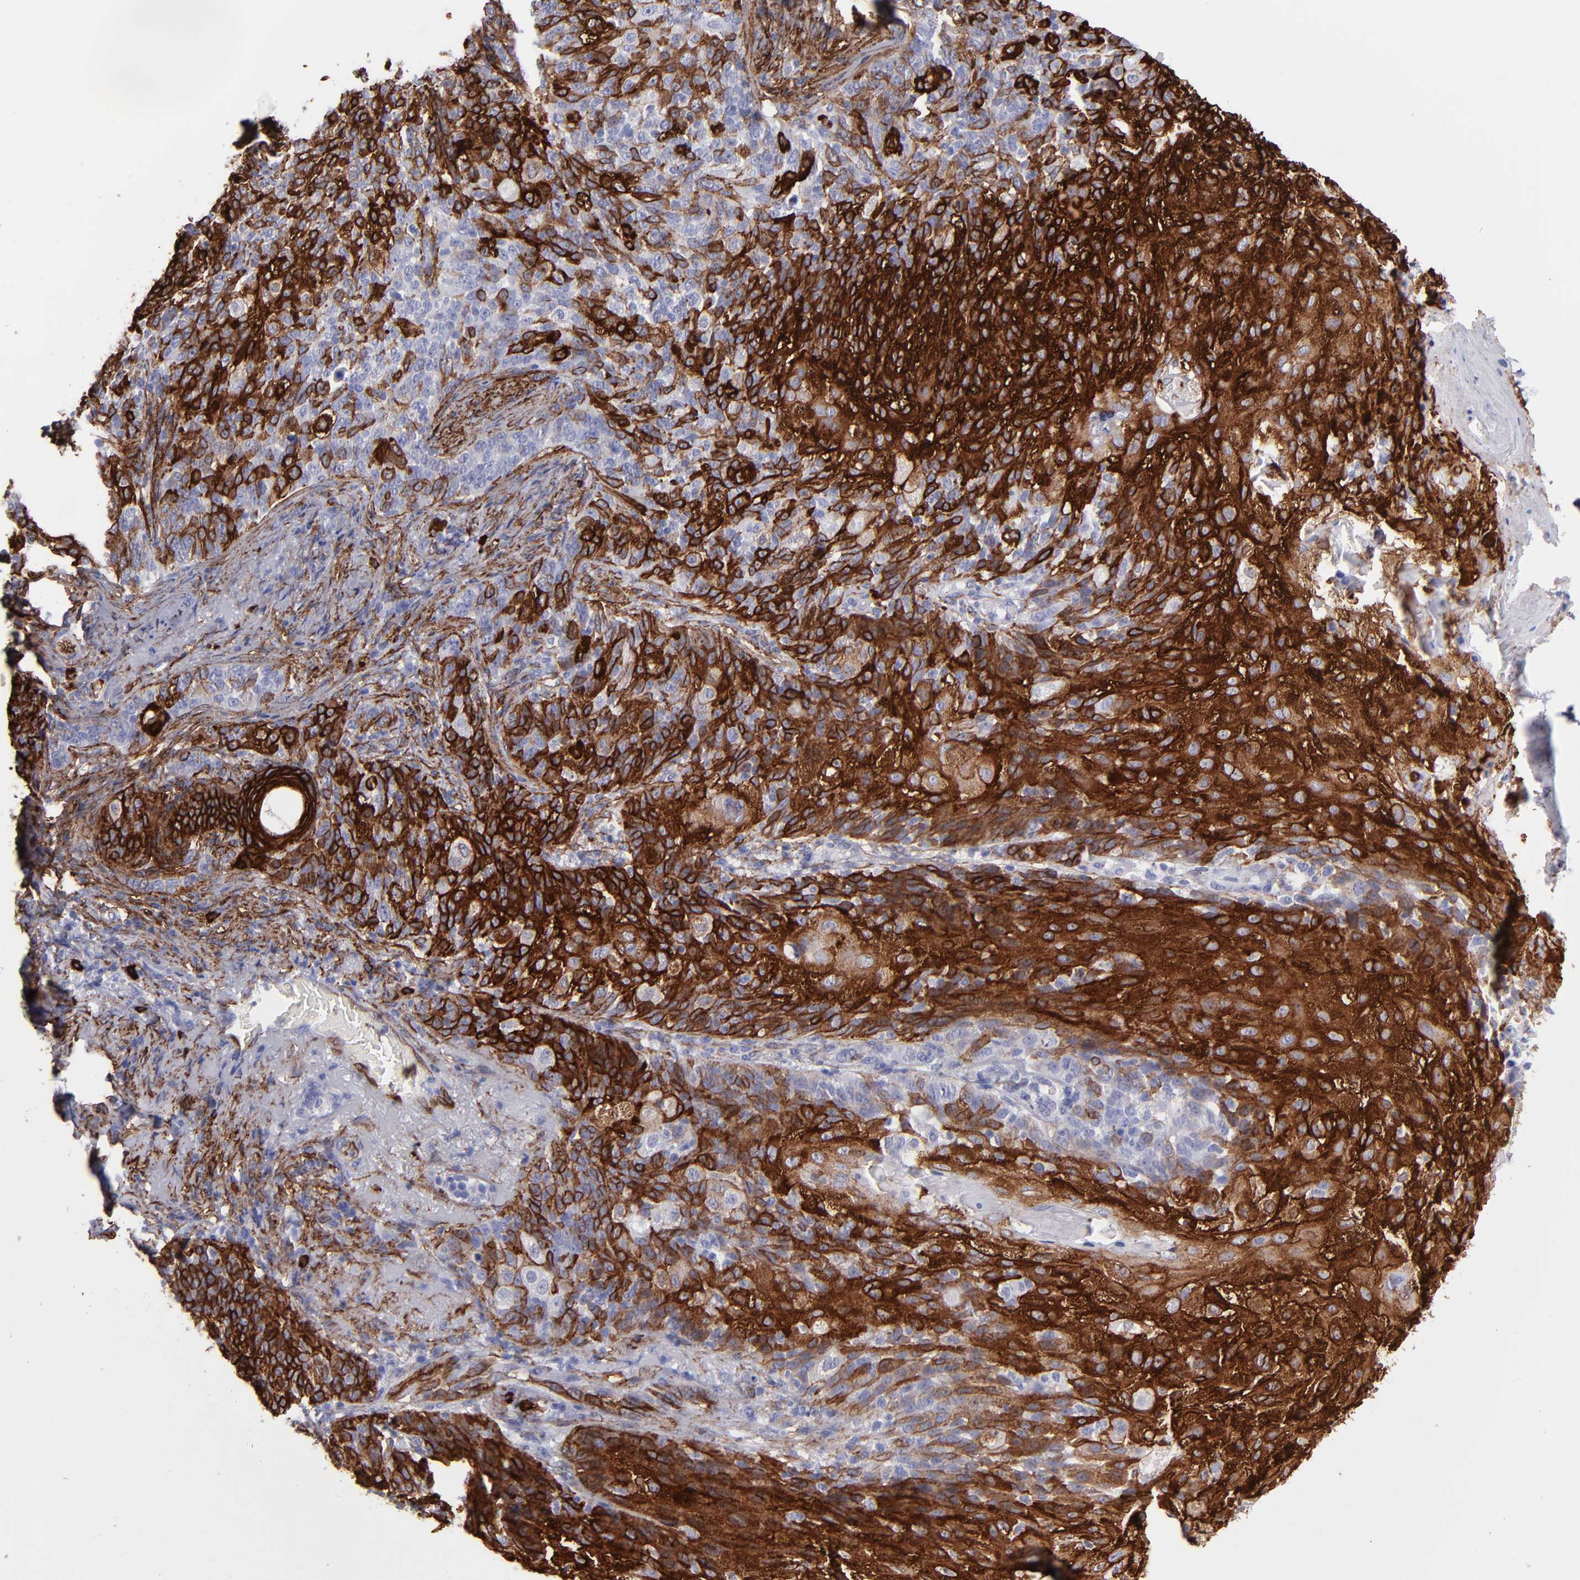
{"staining": {"intensity": "strong", "quantity": ">75%", "location": "cytoplasmic/membranous"}, "tissue": "skin cancer", "cell_type": "Tumor cells", "image_type": "cancer", "snomed": [{"axis": "morphology", "description": "Normal tissue, NOS"}, {"axis": "morphology", "description": "Squamous cell carcinoma, NOS"}, {"axis": "topography", "description": "Skin"}], "caption": "High-magnification brightfield microscopy of skin squamous cell carcinoma stained with DAB (3,3'-diaminobenzidine) (brown) and counterstained with hematoxylin (blue). tumor cells exhibit strong cytoplasmic/membranous staining is present in approximately>75% of cells. (DAB (3,3'-diaminobenzidine) IHC, brown staining for protein, blue staining for nuclei).", "gene": "AHNAK2", "patient": {"sex": "female", "age": 83}}